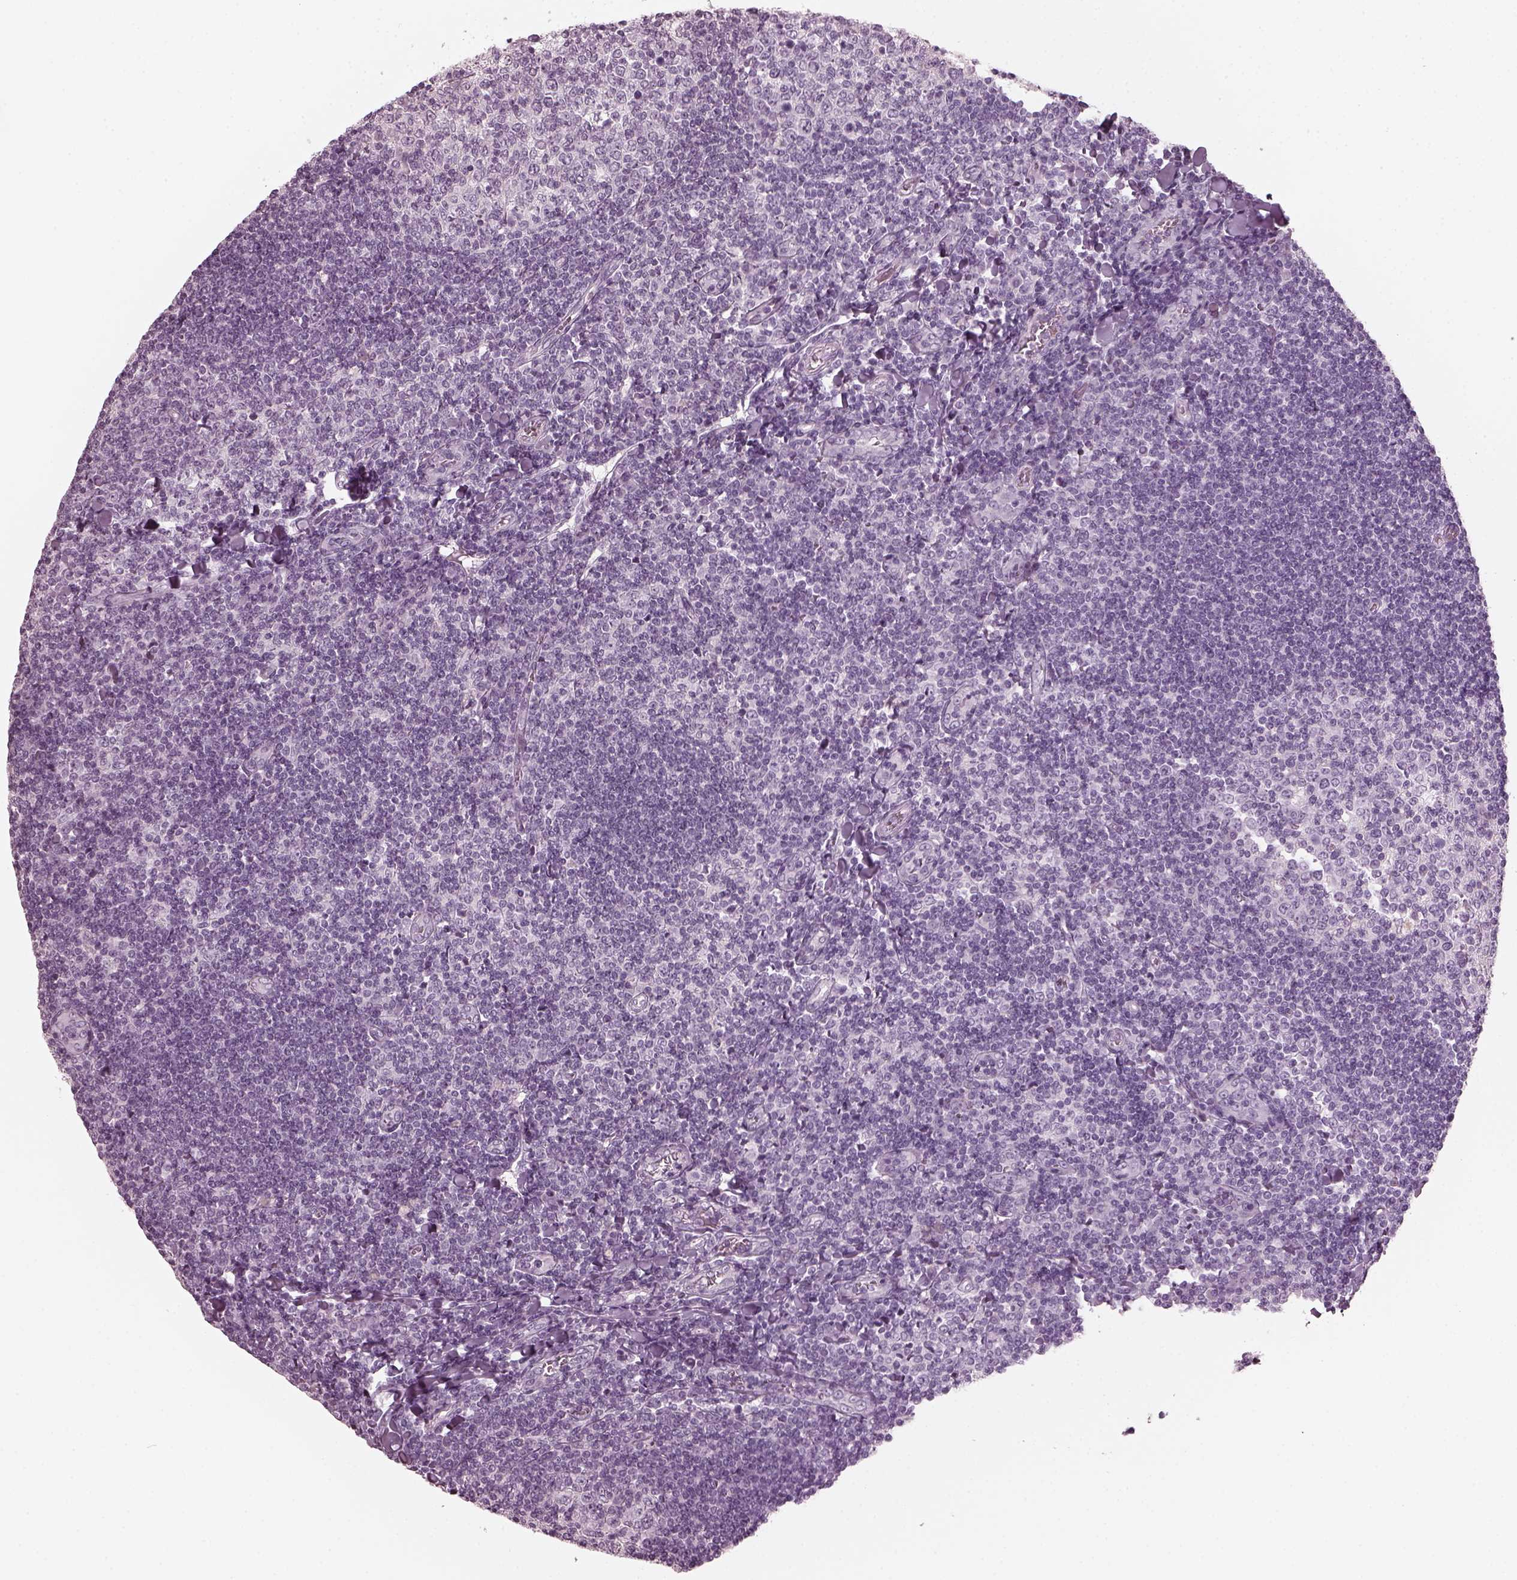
{"staining": {"intensity": "negative", "quantity": "none", "location": "none"}, "tissue": "tonsil", "cell_type": "Germinal center cells", "image_type": "normal", "snomed": [{"axis": "morphology", "description": "Normal tissue, NOS"}, {"axis": "topography", "description": "Tonsil"}], "caption": "This is an immunohistochemistry image of normal human tonsil. There is no staining in germinal center cells.", "gene": "RCVRN", "patient": {"sex": "female", "age": 12}}